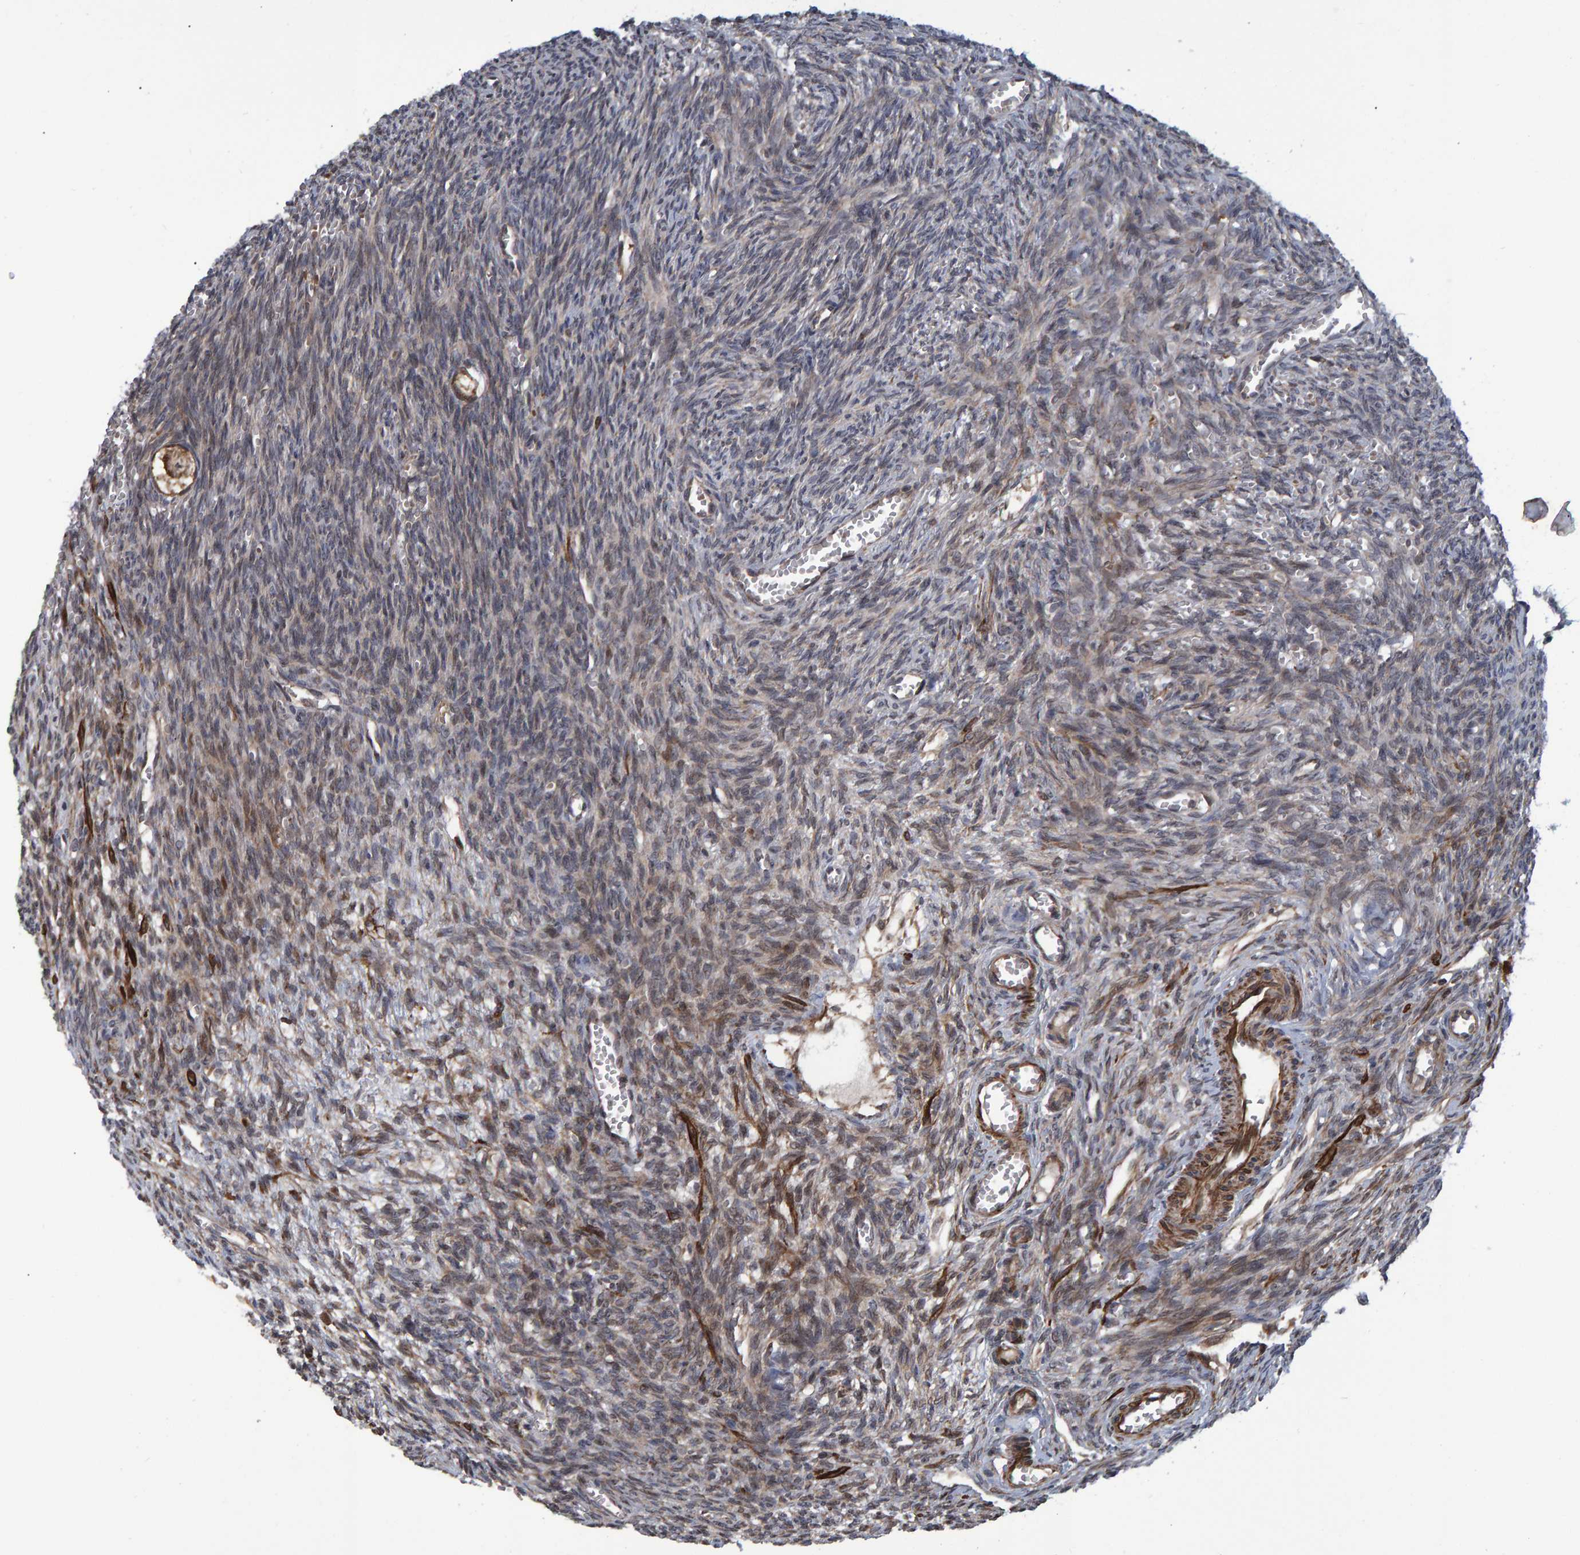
{"staining": {"intensity": "moderate", "quantity": ">75%", "location": "cytoplasmic/membranous"}, "tissue": "ovary", "cell_type": "Follicle cells", "image_type": "normal", "snomed": [{"axis": "morphology", "description": "Normal tissue, NOS"}, {"axis": "topography", "description": "Ovary"}], "caption": "Ovary stained with immunohistochemistry demonstrates moderate cytoplasmic/membranous staining in about >75% of follicle cells. The staining is performed using DAB (3,3'-diaminobenzidine) brown chromogen to label protein expression. The nuclei are counter-stained blue using hematoxylin.", "gene": "ATP6V1H", "patient": {"sex": "female", "age": 27}}